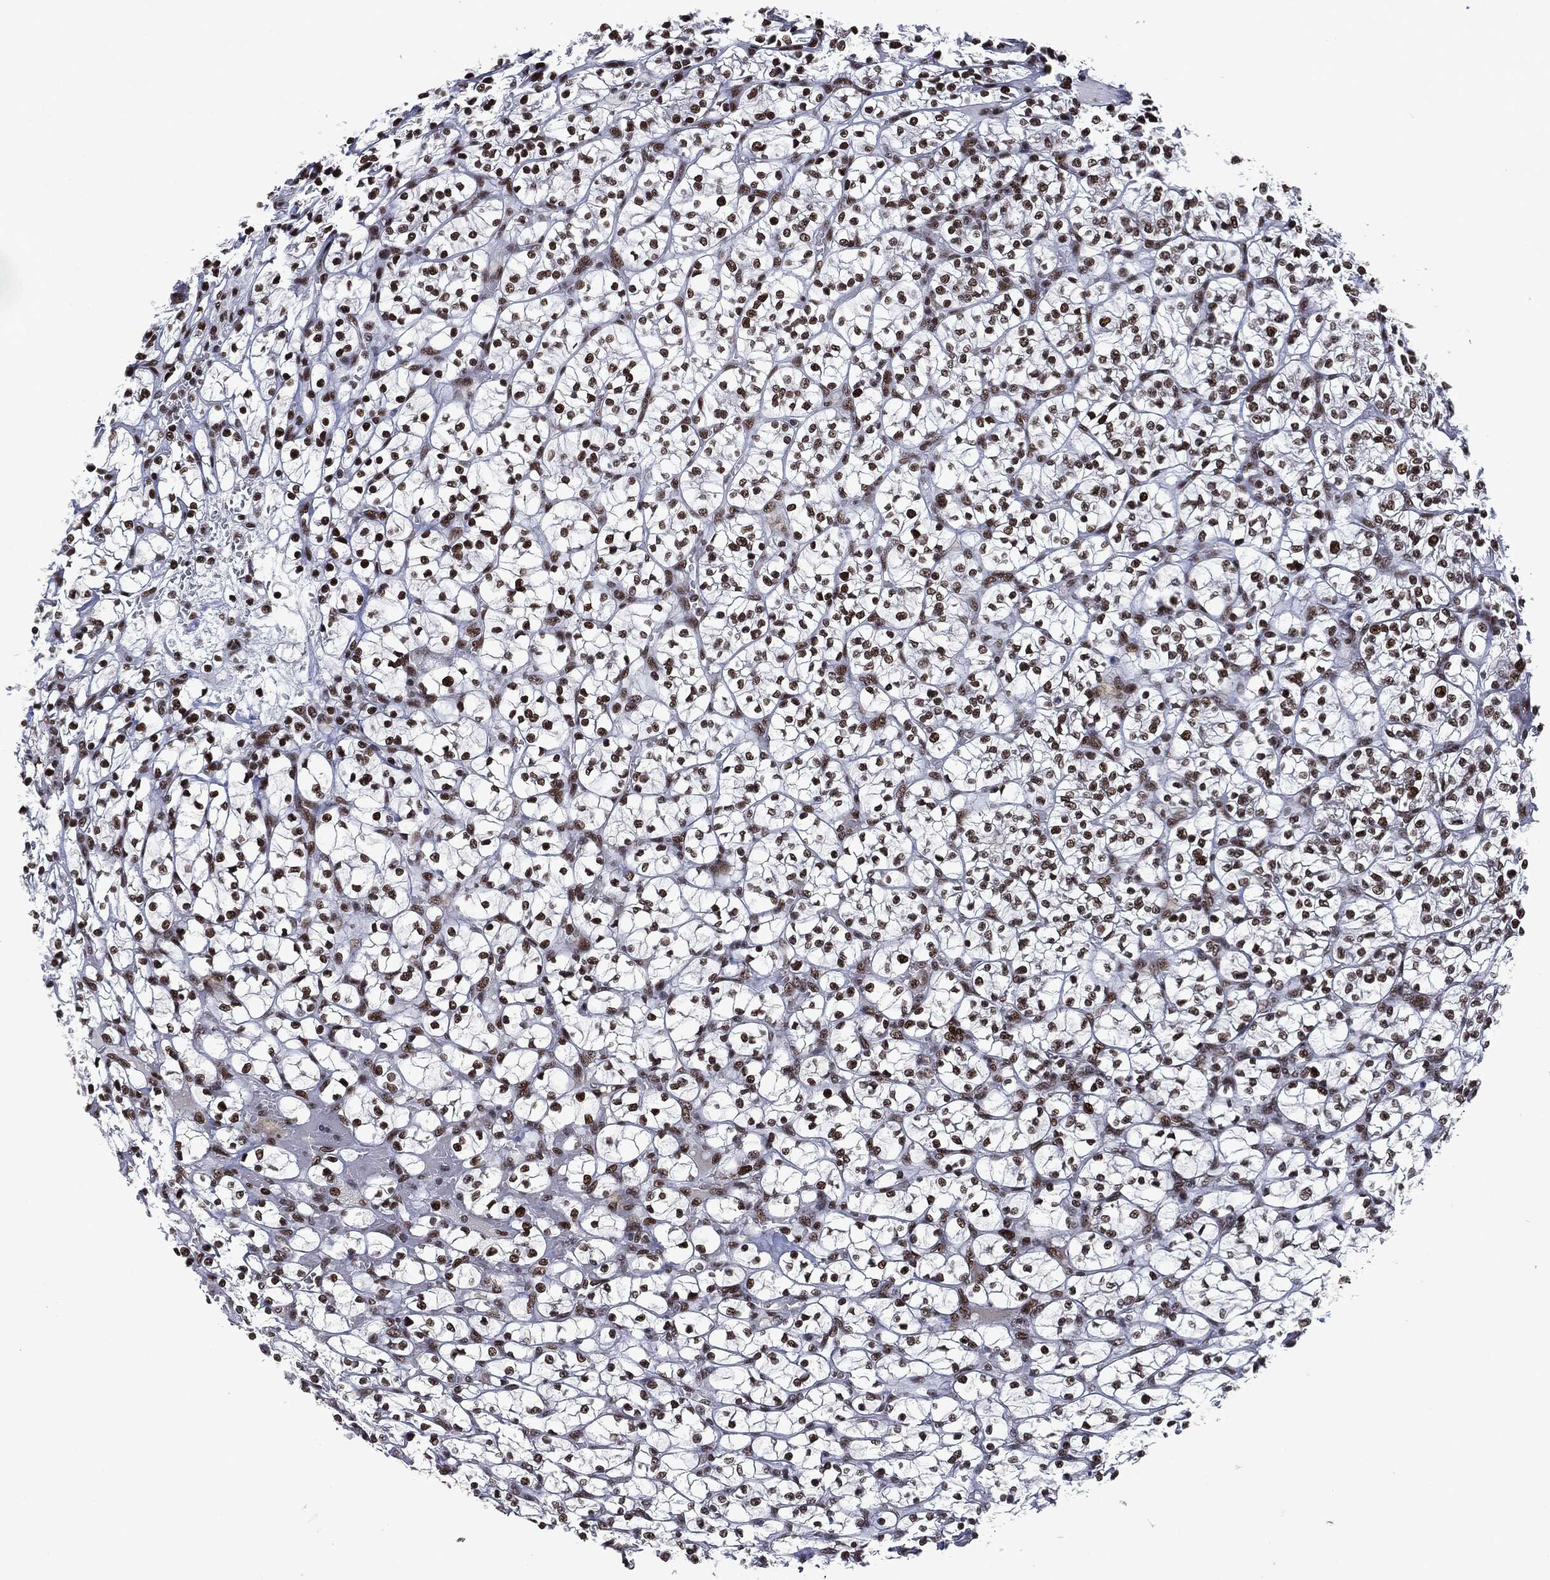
{"staining": {"intensity": "strong", "quantity": ">75%", "location": "nuclear"}, "tissue": "renal cancer", "cell_type": "Tumor cells", "image_type": "cancer", "snomed": [{"axis": "morphology", "description": "Adenocarcinoma, NOS"}, {"axis": "topography", "description": "Kidney"}], "caption": "An image of adenocarcinoma (renal) stained for a protein exhibits strong nuclear brown staining in tumor cells. (Stains: DAB (3,3'-diaminobenzidine) in brown, nuclei in blue, Microscopy: brightfield microscopy at high magnification).", "gene": "MSH2", "patient": {"sex": "female", "age": 64}}